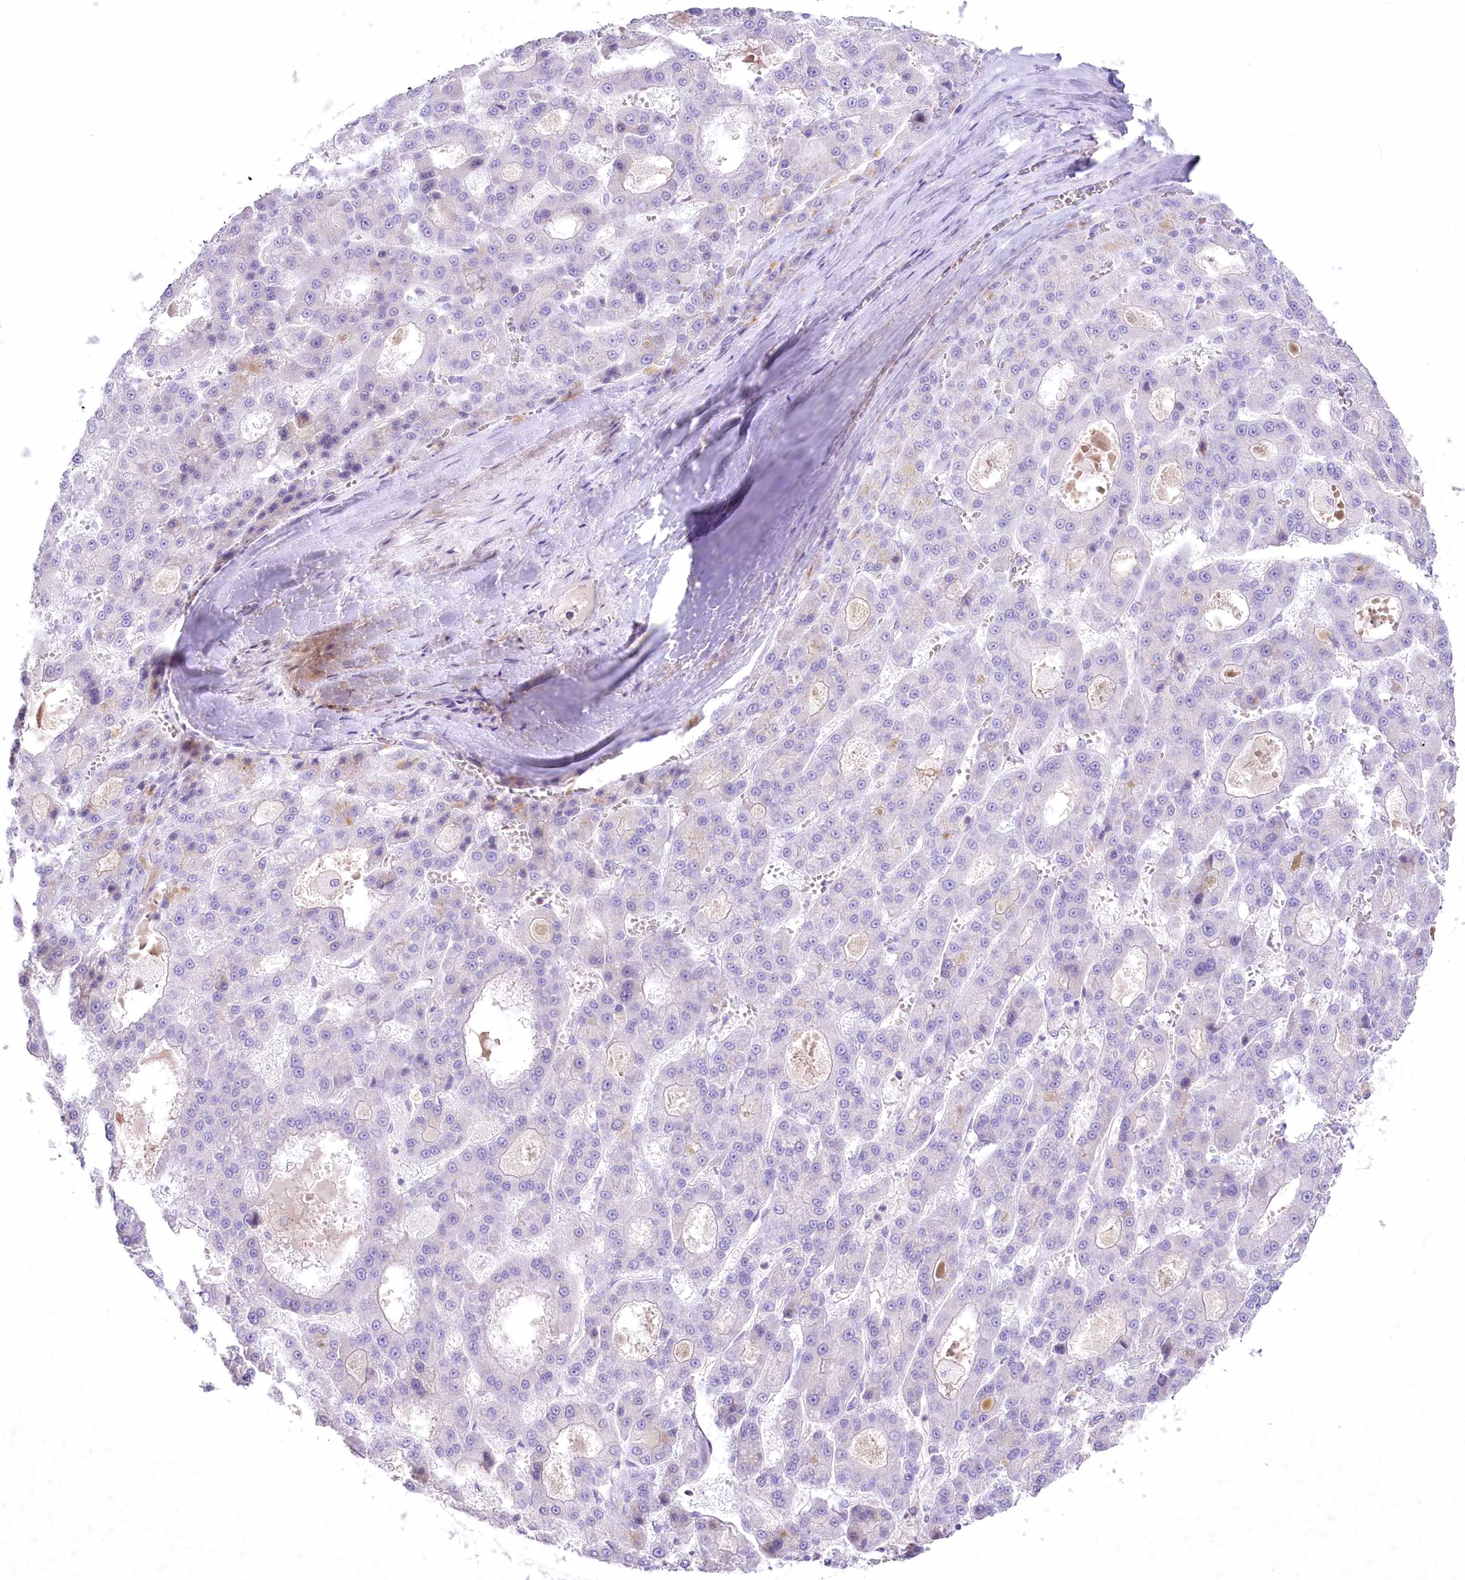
{"staining": {"intensity": "negative", "quantity": "none", "location": "none"}, "tissue": "liver cancer", "cell_type": "Tumor cells", "image_type": "cancer", "snomed": [{"axis": "morphology", "description": "Carcinoma, Hepatocellular, NOS"}, {"axis": "topography", "description": "Liver"}], "caption": "Liver hepatocellular carcinoma stained for a protein using IHC reveals no positivity tumor cells.", "gene": "MYOZ1", "patient": {"sex": "male", "age": 70}}